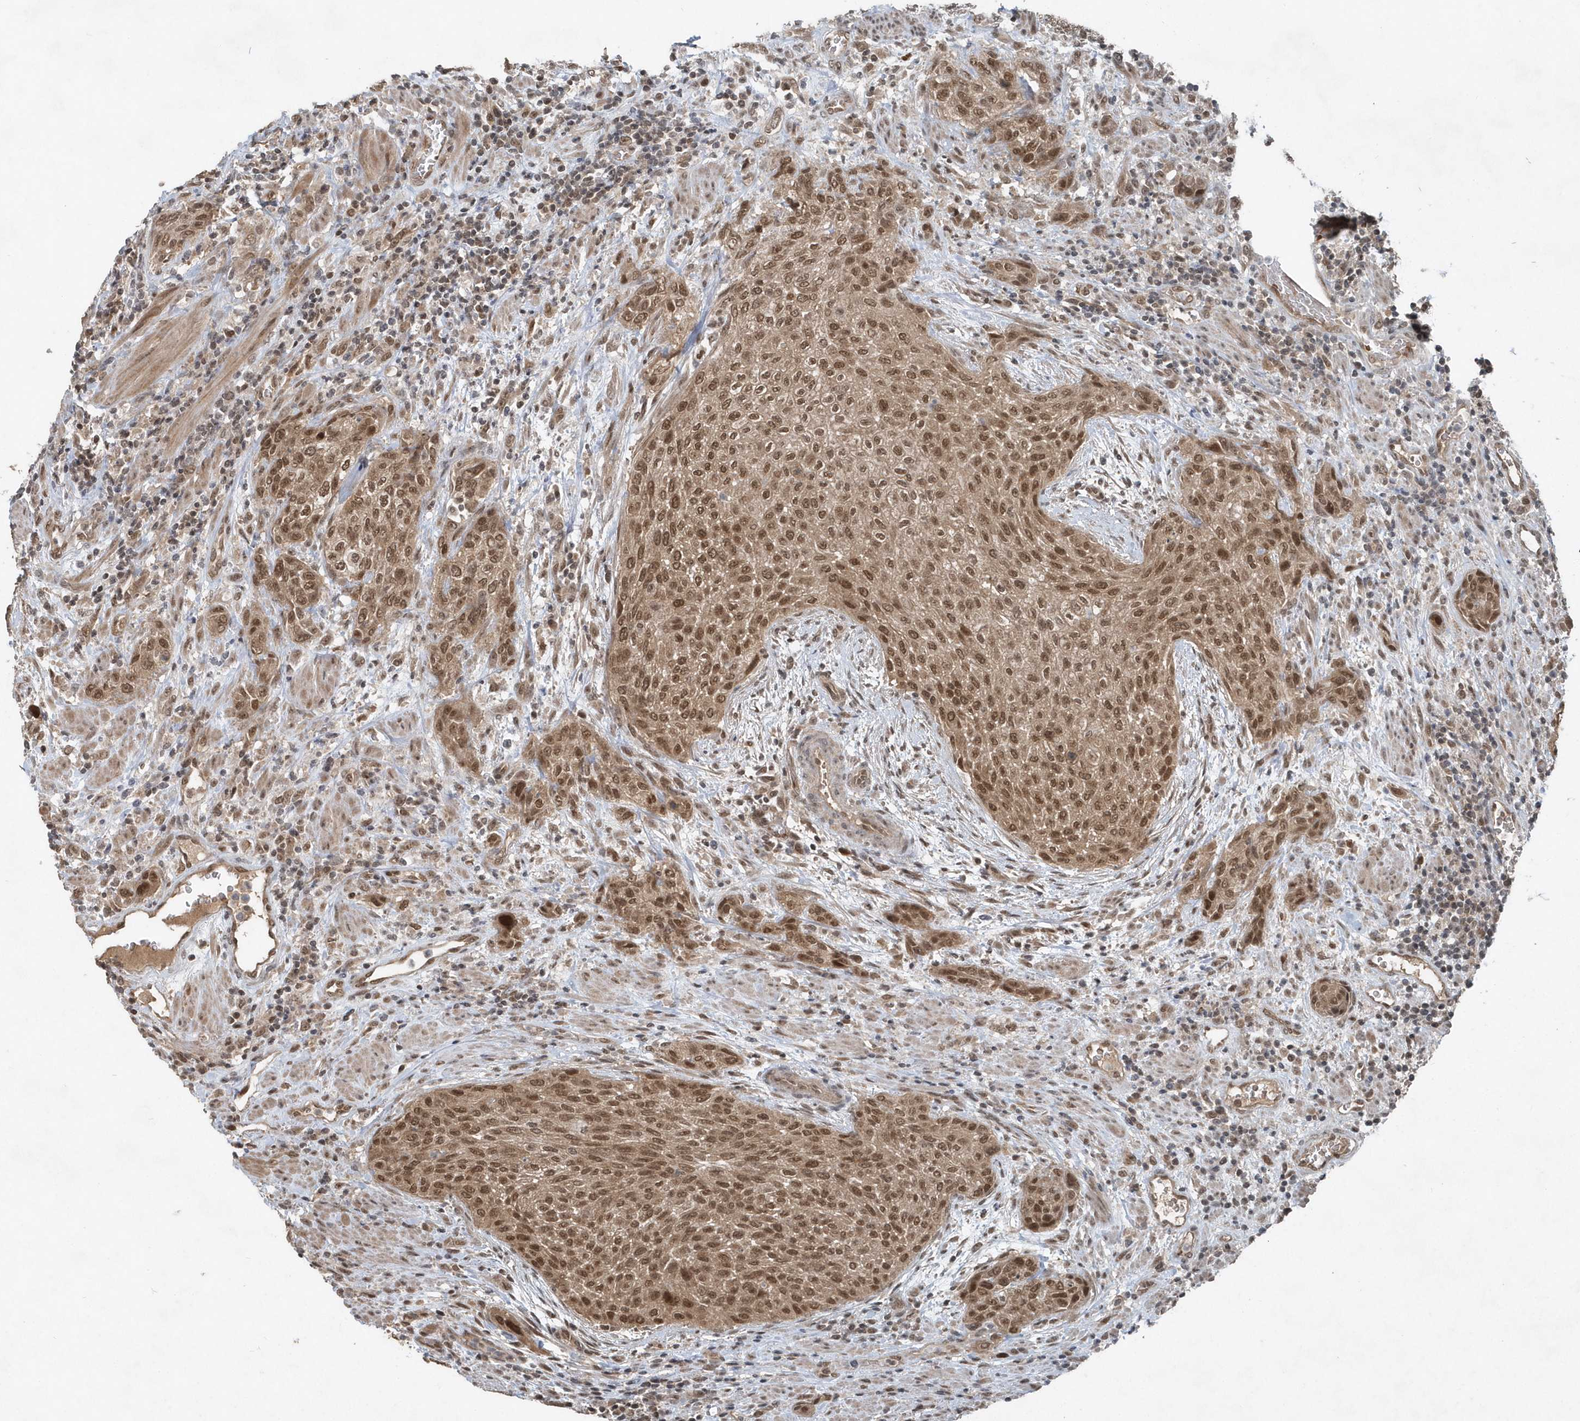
{"staining": {"intensity": "moderate", "quantity": ">75%", "location": "nuclear"}, "tissue": "urothelial cancer", "cell_type": "Tumor cells", "image_type": "cancer", "snomed": [{"axis": "morphology", "description": "Urothelial carcinoma, High grade"}, {"axis": "topography", "description": "Urinary bladder"}], "caption": "Moderate nuclear expression for a protein is present in about >75% of tumor cells of urothelial carcinoma (high-grade) using IHC.", "gene": "QTRT2", "patient": {"sex": "male", "age": 35}}